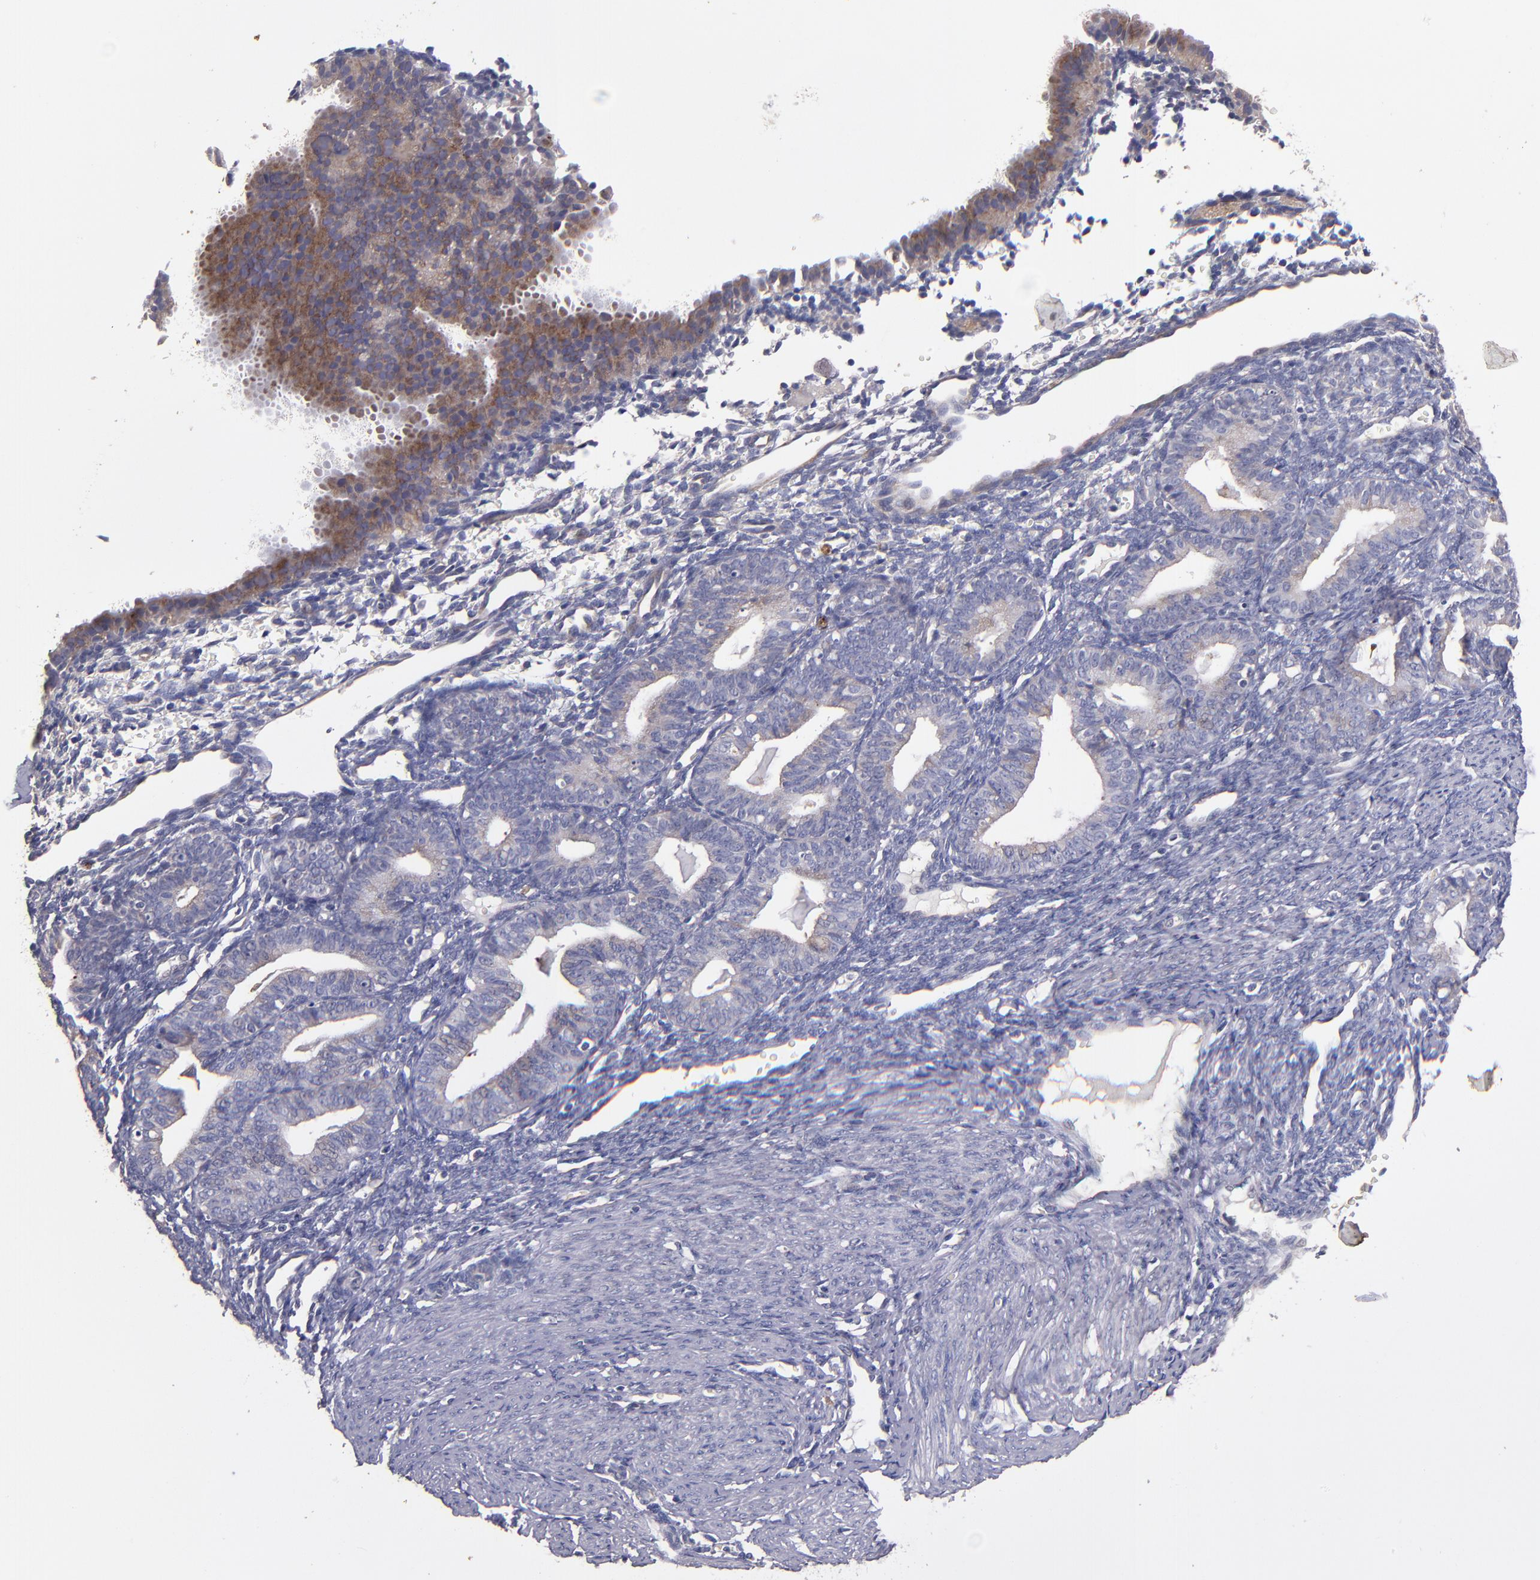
{"staining": {"intensity": "negative", "quantity": "none", "location": "none"}, "tissue": "endometrium", "cell_type": "Cells in endometrial stroma", "image_type": "normal", "snomed": [{"axis": "morphology", "description": "Normal tissue, NOS"}, {"axis": "topography", "description": "Endometrium"}], "caption": "Cells in endometrial stroma show no significant protein expression in normal endometrium. (DAB immunohistochemistry, high magnification).", "gene": "MAGEE1", "patient": {"sex": "female", "age": 61}}